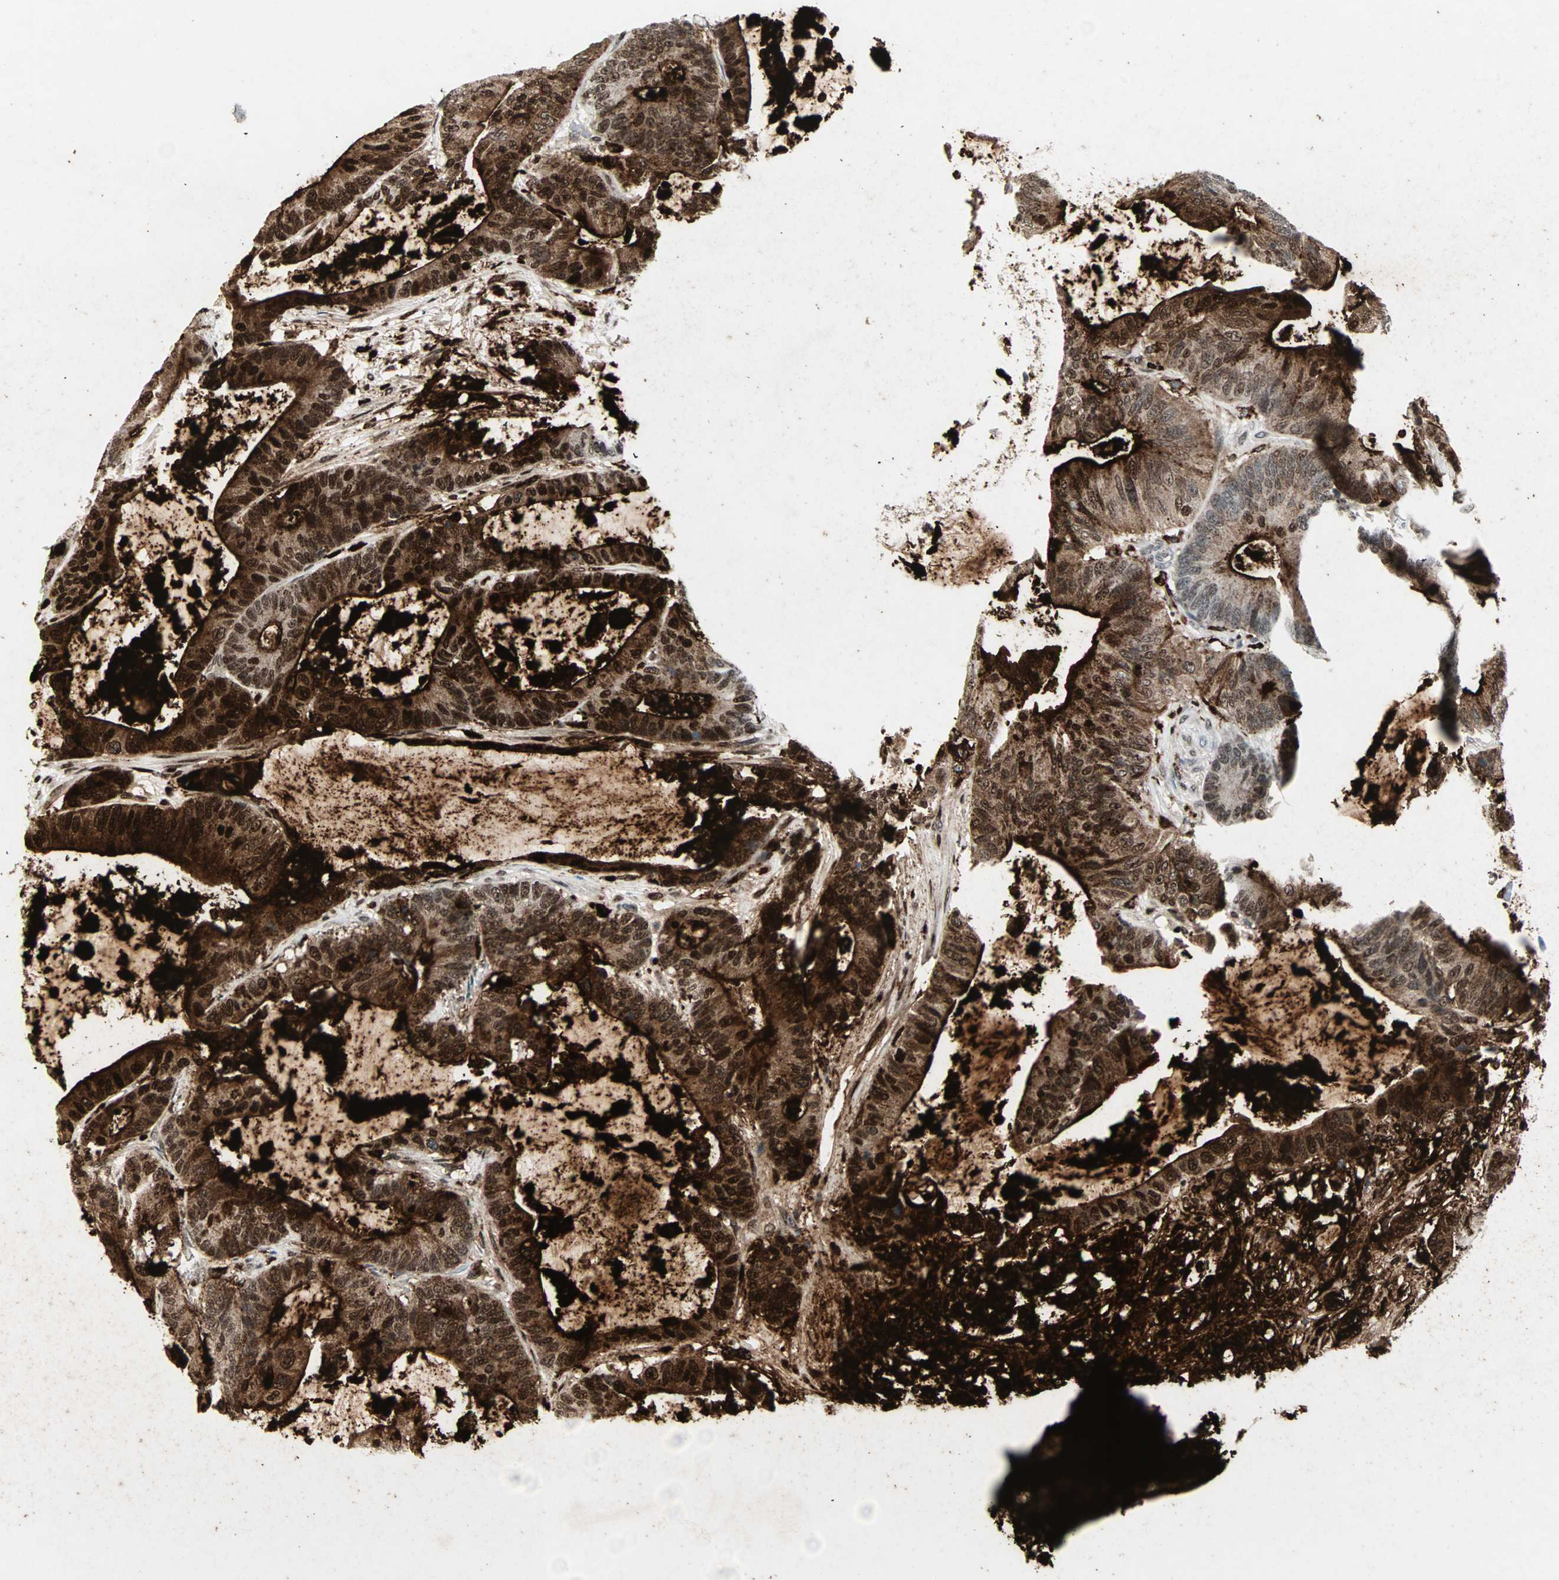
{"staining": {"intensity": "strong", "quantity": ">75%", "location": "cytoplasmic/membranous,nuclear"}, "tissue": "colorectal cancer", "cell_type": "Tumor cells", "image_type": "cancer", "snomed": [{"axis": "morphology", "description": "Adenocarcinoma, NOS"}, {"axis": "topography", "description": "Colon"}], "caption": "Adenocarcinoma (colorectal) stained for a protein shows strong cytoplasmic/membranous and nuclear positivity in tumor cells. (DAB (3,3'-diaminobenzidine) IHC, brown staining for protein, blue staining for nuclei).", "gene": "CEACAM6", "patient": {"sex": "female", "age": 84}}